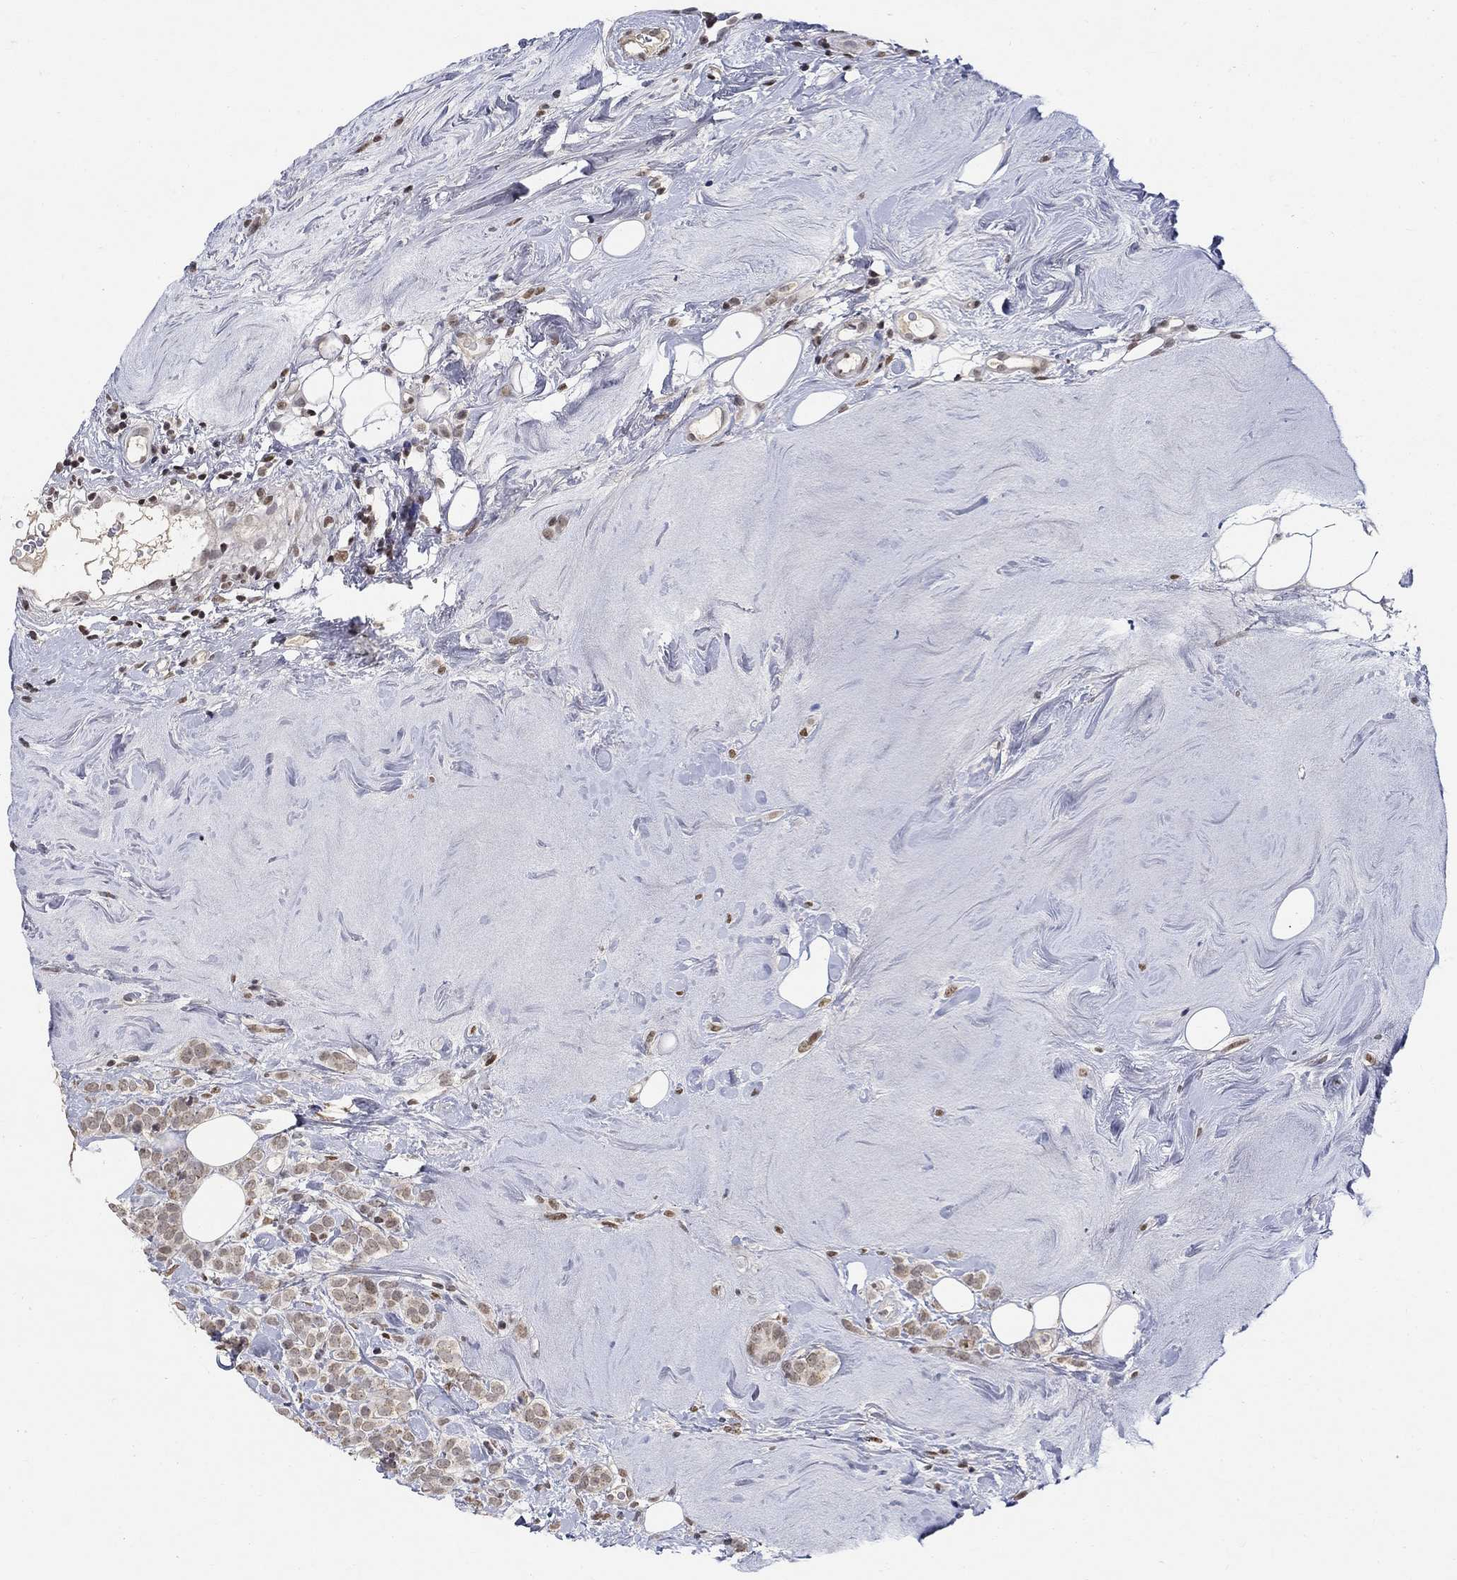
{"staining": {"intensity": "weak", "quantity": ">75%", "location": "nuclear"}, "tissue": "breast cancer", "cell_type": "Tumor cells", "image_type": "cancer", "snomed": [{"axis": "morphology", "description": "Lobular carcinoma"}, {"axis": "topography", "description": "Breast"}], "caption": "Immunohistochemistry photomicrograph of human breast cancer (lobular carcinoma) stained for a protein (brown), which displays low levels of weak nuclear positivity in about >75% of tumor cells.", "gene": "KLF12", "patient": {"sex": "female", "age": 49}}